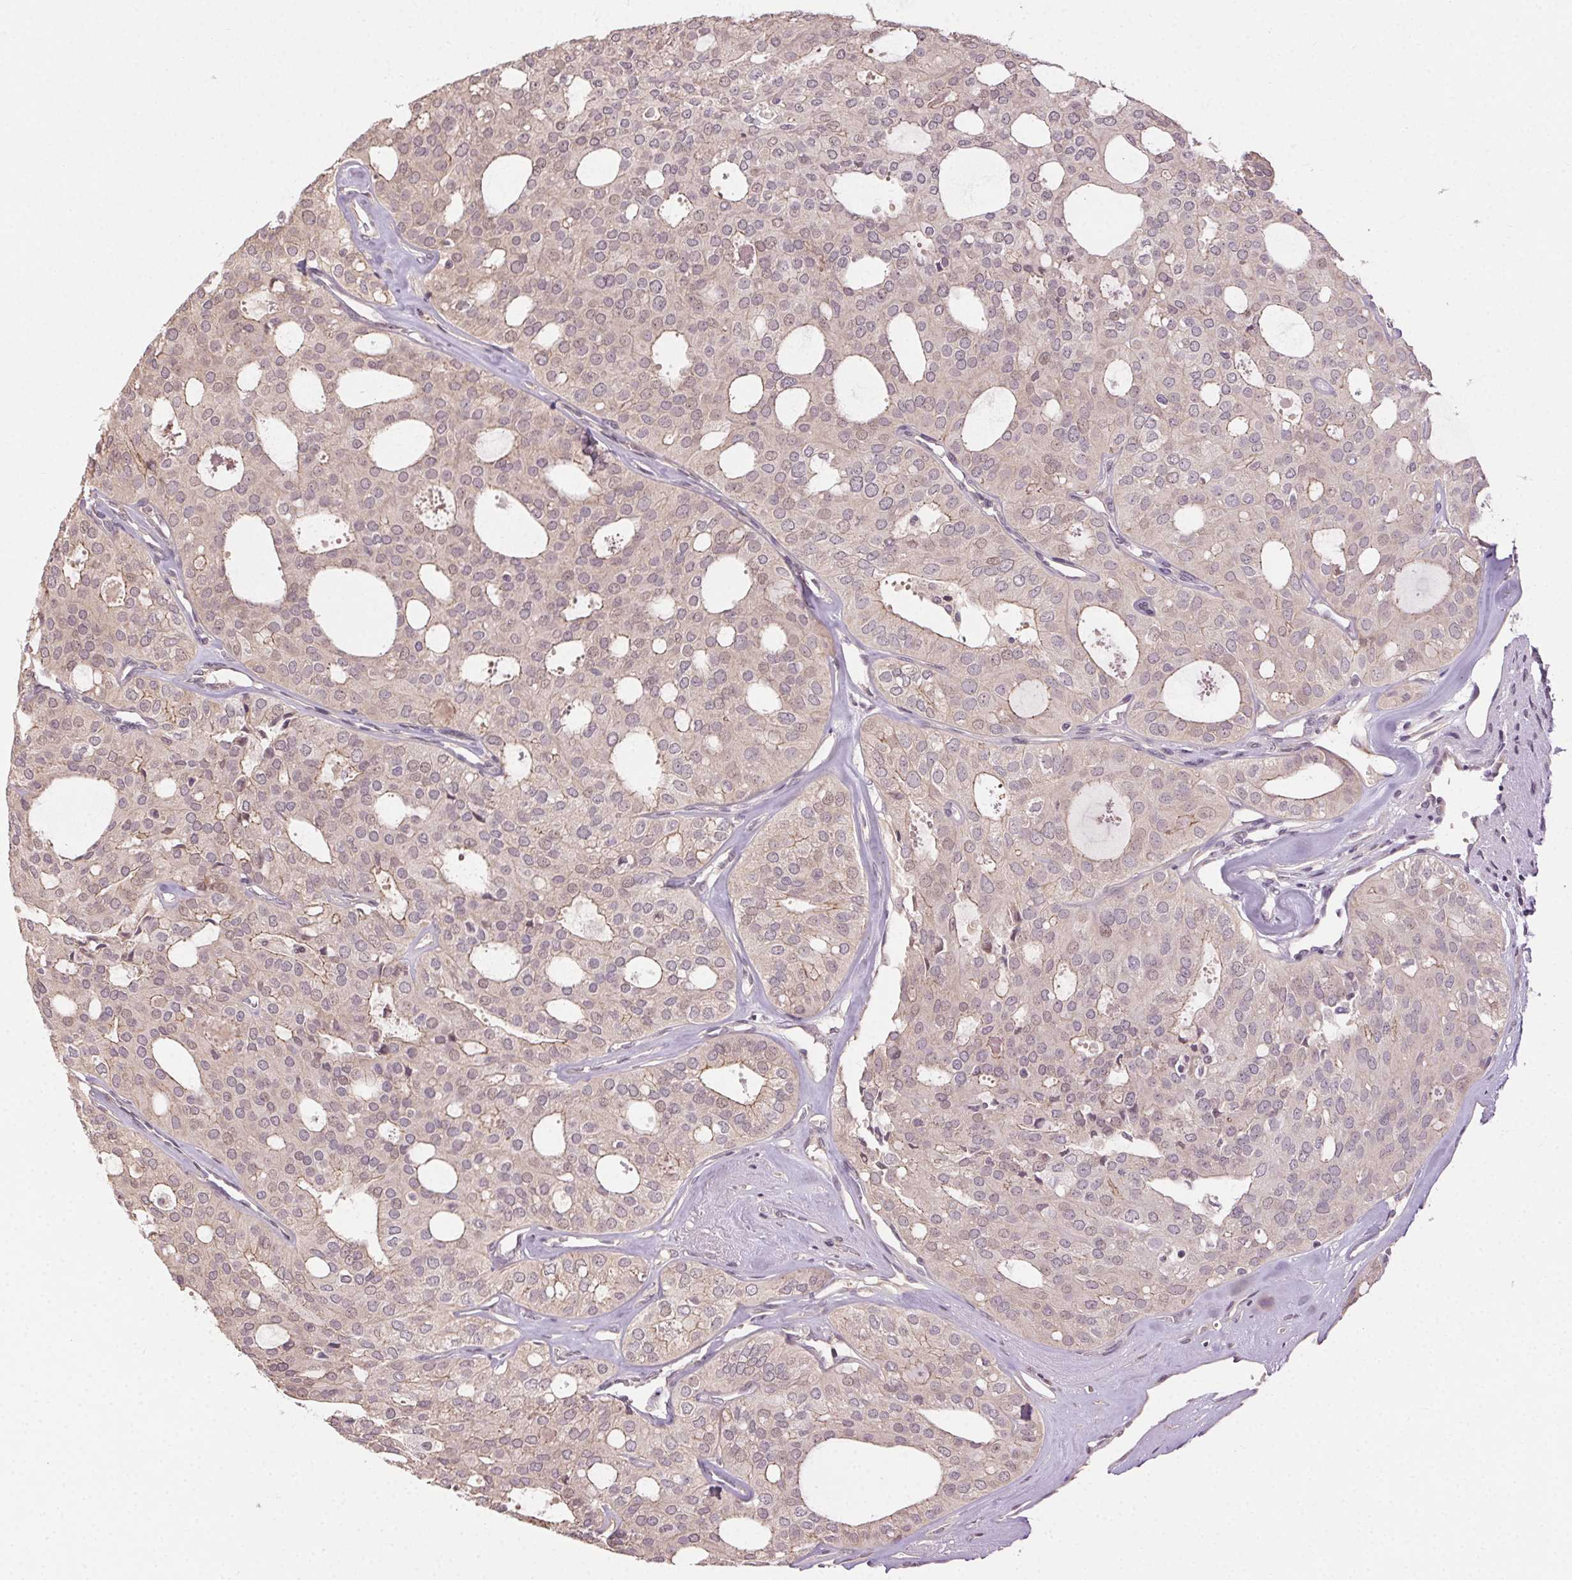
{"staining": {"intensity": "weak", "quantity": "25%-75%", "location": "cytoplasmic/membranous"}, "tissue": "thyroid cancer", "cell_type": "Tumor cells", "image_type": "cancer", "snomed": [{"axis": "morphology", "description": "Follicular adenoma carcinoma, NOS"}, {"axis": "topography", "description": "Thyroid gland"}], "caption": "Human thyroid cancer stained for a protein (brown) displays weak cytoplasmic/membranous positive expression in approximately 25%-75% of tumor cells.", "gene": "ATP1B3", "patient": {"sex": "male", "age": 75}}